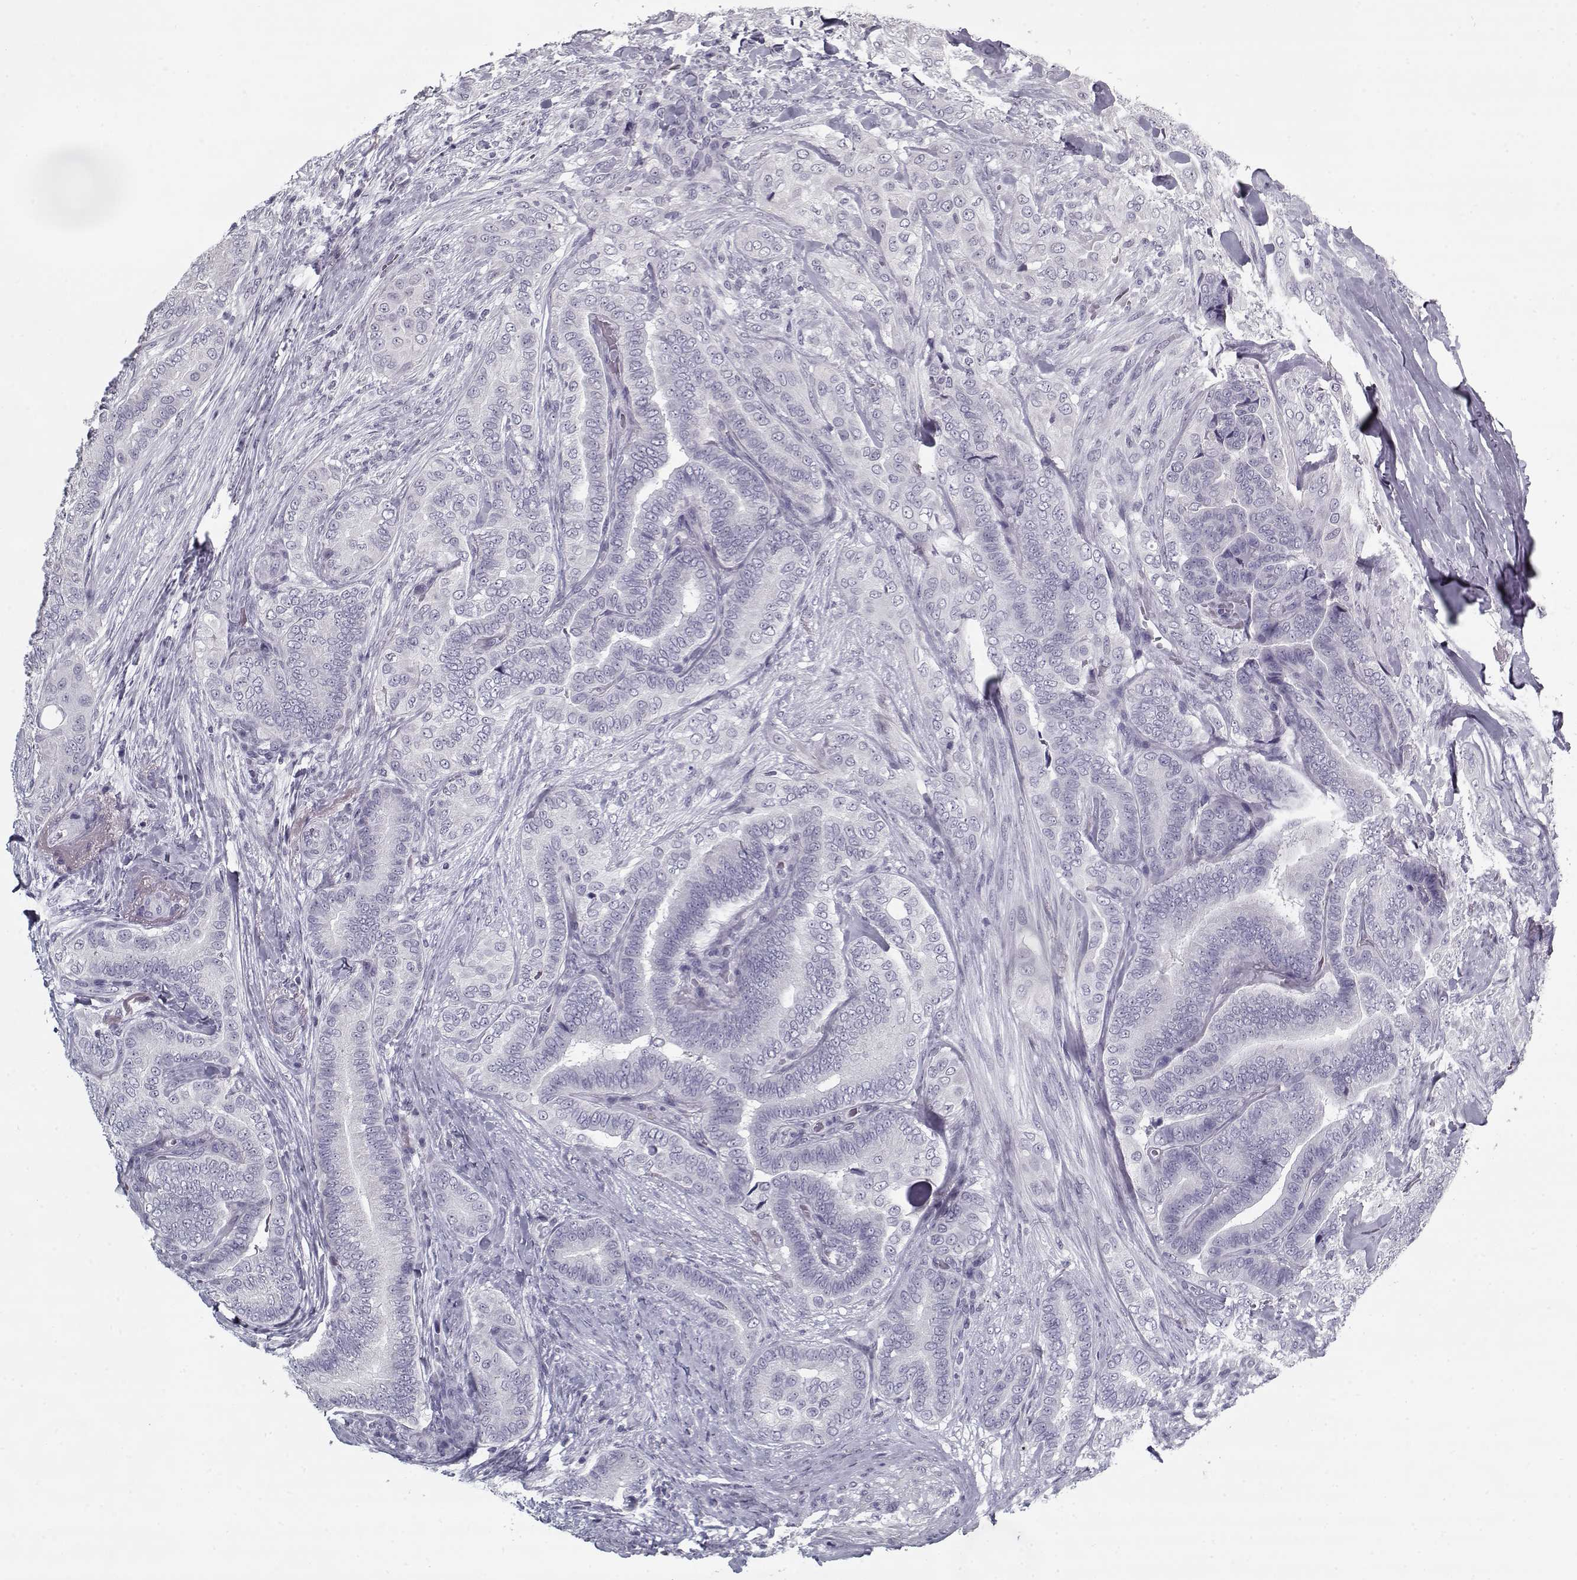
{"staining": {"intensity": "negative", "quantity": "none", "location": "none"}, "tissue": "thyroid cancer", "cell_type": "Tumor cells", "image_type": "cancer", "snomed": [{"axis": "morphology", "description": "Papillary adenocarcinoma, NOS"}, {"axis": "topography", "description": "Thyroid gland"}], "caption": "Immunohistochemistry (IHC) of human papillary adenocarcinoma (thyroid) reveals no expression in tumor cells. (DAB (3,3'-diaminobenzidine) immunohistochemistry, high magnification).", "gene": "RNF32", "patient": {"sex": "male", "age": 61}}